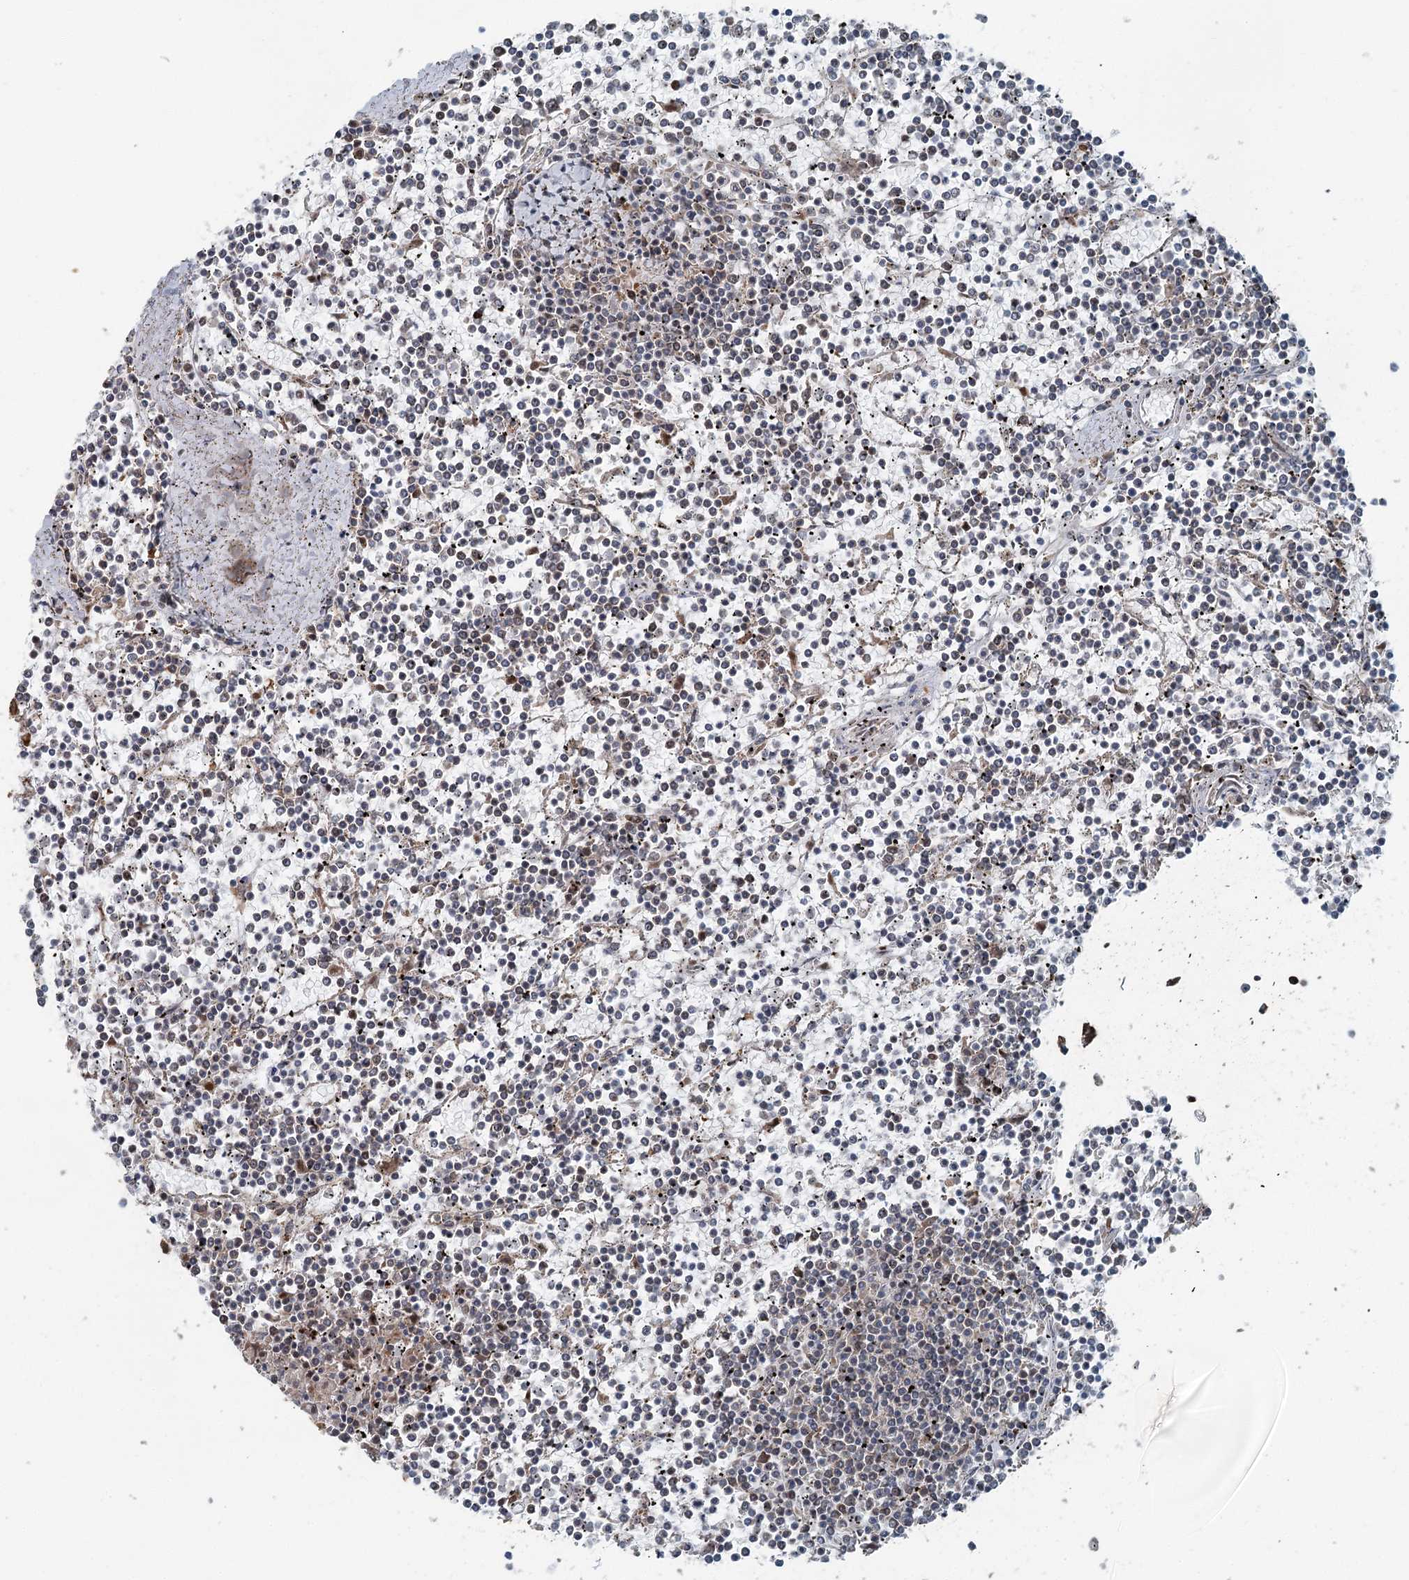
{"staining": {"intensity": "negative", "quantity": "none", "location": "none"}, "tissue": "lymphoma", "cell_type": "Tumor cells", "image_type": "cancer", "snomed": [{"axis": "morphology", "description": "Malignant lymphoma, non-Hodgkin's type, Low grade"}, {"axis": "topography", "description": "Spleen"}], "caption": "DAB immunohistochemical staining of low-grade malignant lymphoma, non-Hodgkin's type exhibits no significant expression in tumor cells. (DAB (3,3'-diaminobenzidine) IHC, high magnification).", "gene": "WAPL", "patient": {"sex": "female", "age": 19}}